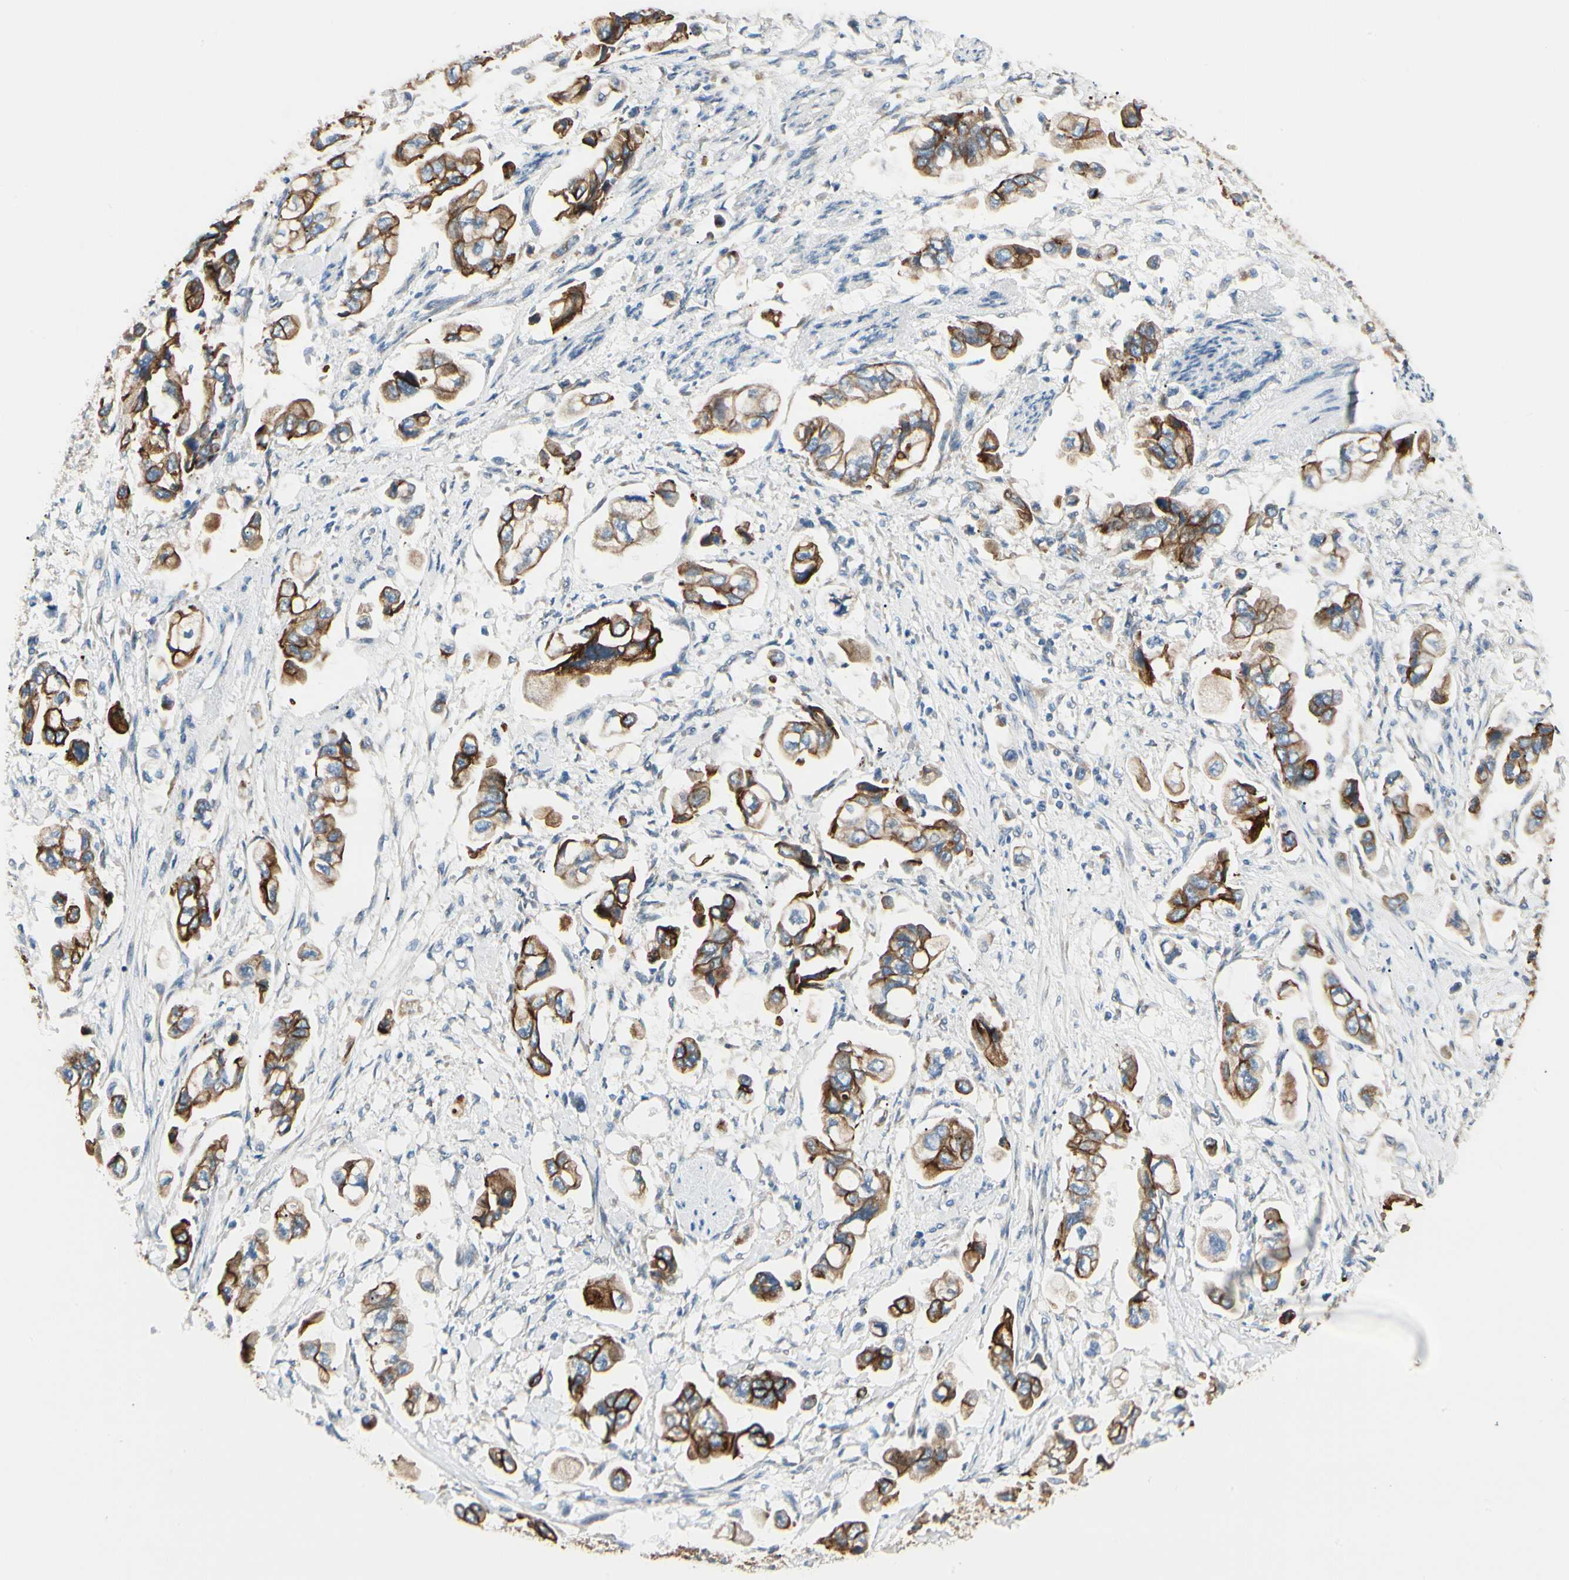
{"staining": {"intensity": "strong", "quantity": ">75%", "location": "cytoplasmic/membranous"}, "tissue": "stomach cancer", "cell_type": "Tumor cells", "image_type": "cancer", "snomed": [{"axis": "morphology", "description": "Adenocarcinoma, NOS"}, {"axis": "topography", "description": "Stomach"}], "caption": "This photomicrograph shows immunohistochemistry staining of stomach adenocarcinoma, with high strong cytoplasmic/membranous staining in approximately >75% of tumor cells.", "gene": "DUSP12", "patient": {"sex": "male", "age": 62}}